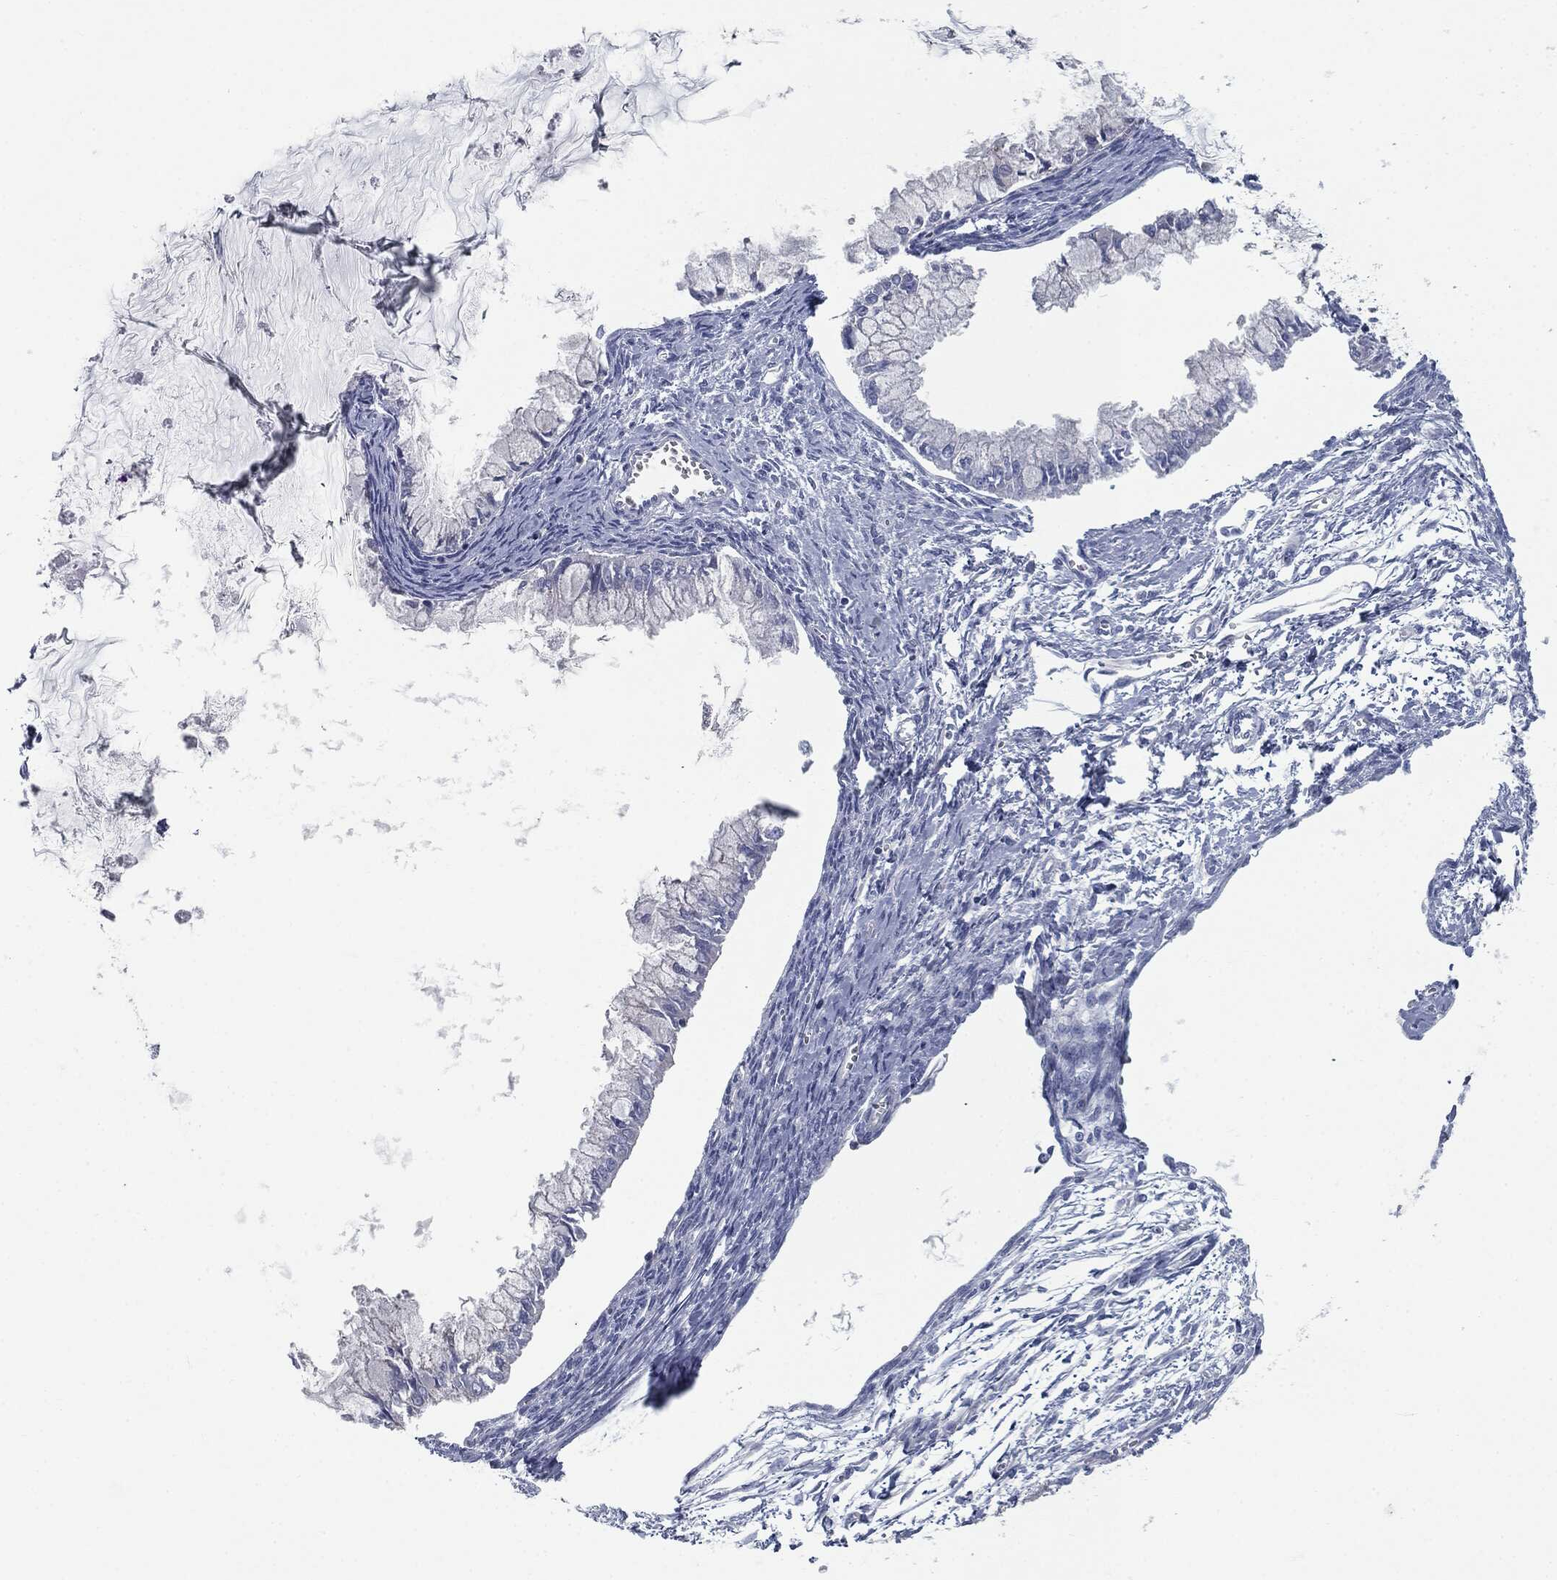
{"staining": {"intensity": "negative", "quantity": "none", "location": "none"}, "tissue": "ovarian cancer", "cell_type": "Tumor cells", "image_type": "cancer", "snomed": [{"axis": "morphology", "description": "Cystadenocarcinoma, mucinous, NOS"}, {"axis": "topography", "description": "Ovary"}], "caption": "The photomicrograph shows no staining of tumor cells in mucinous cystadenocarcinoma (ovarian).", "gene": "CAV3", "patient": {"sex": "female", "age": 34}}